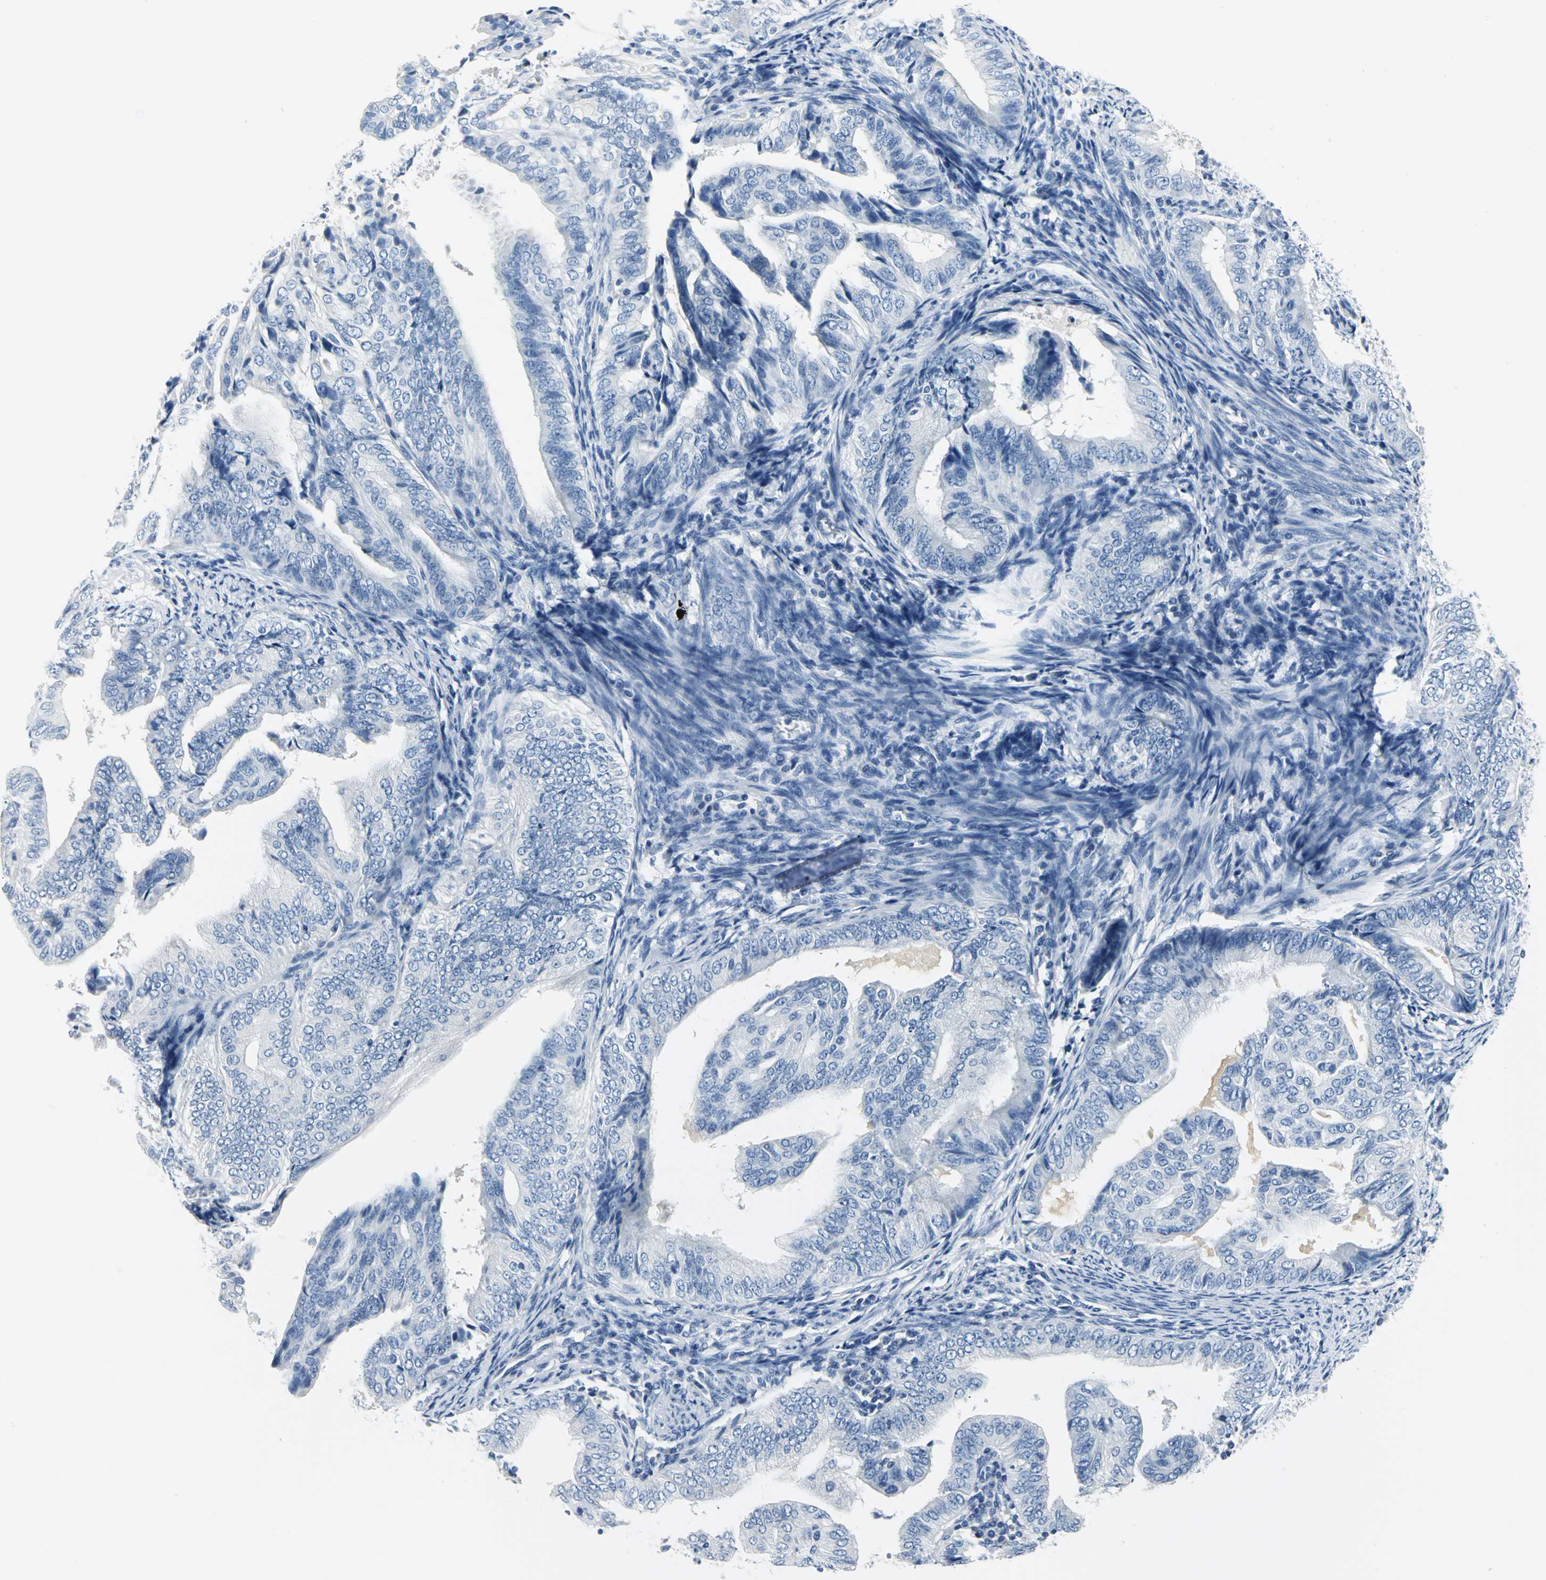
{"staining": {"intensity": "negative", "quantity": "none", "location": "none"}, "tissue": "endometrial cancer", "cell_type": "Tumor cells", "image_type": "cancer", "snomed": [{"axis": "morphology", "description": "Adenocarcinoma, NOS"}, {"axis": "topography", "description": "Endometrium"}], "caption": "Photomicrograph shows no significant protein staining in tumor cells of endometrial cancer (adenocarcinoma).", "gene": "RIPOR1", "patient": {"sex": "female", "age": 58}}